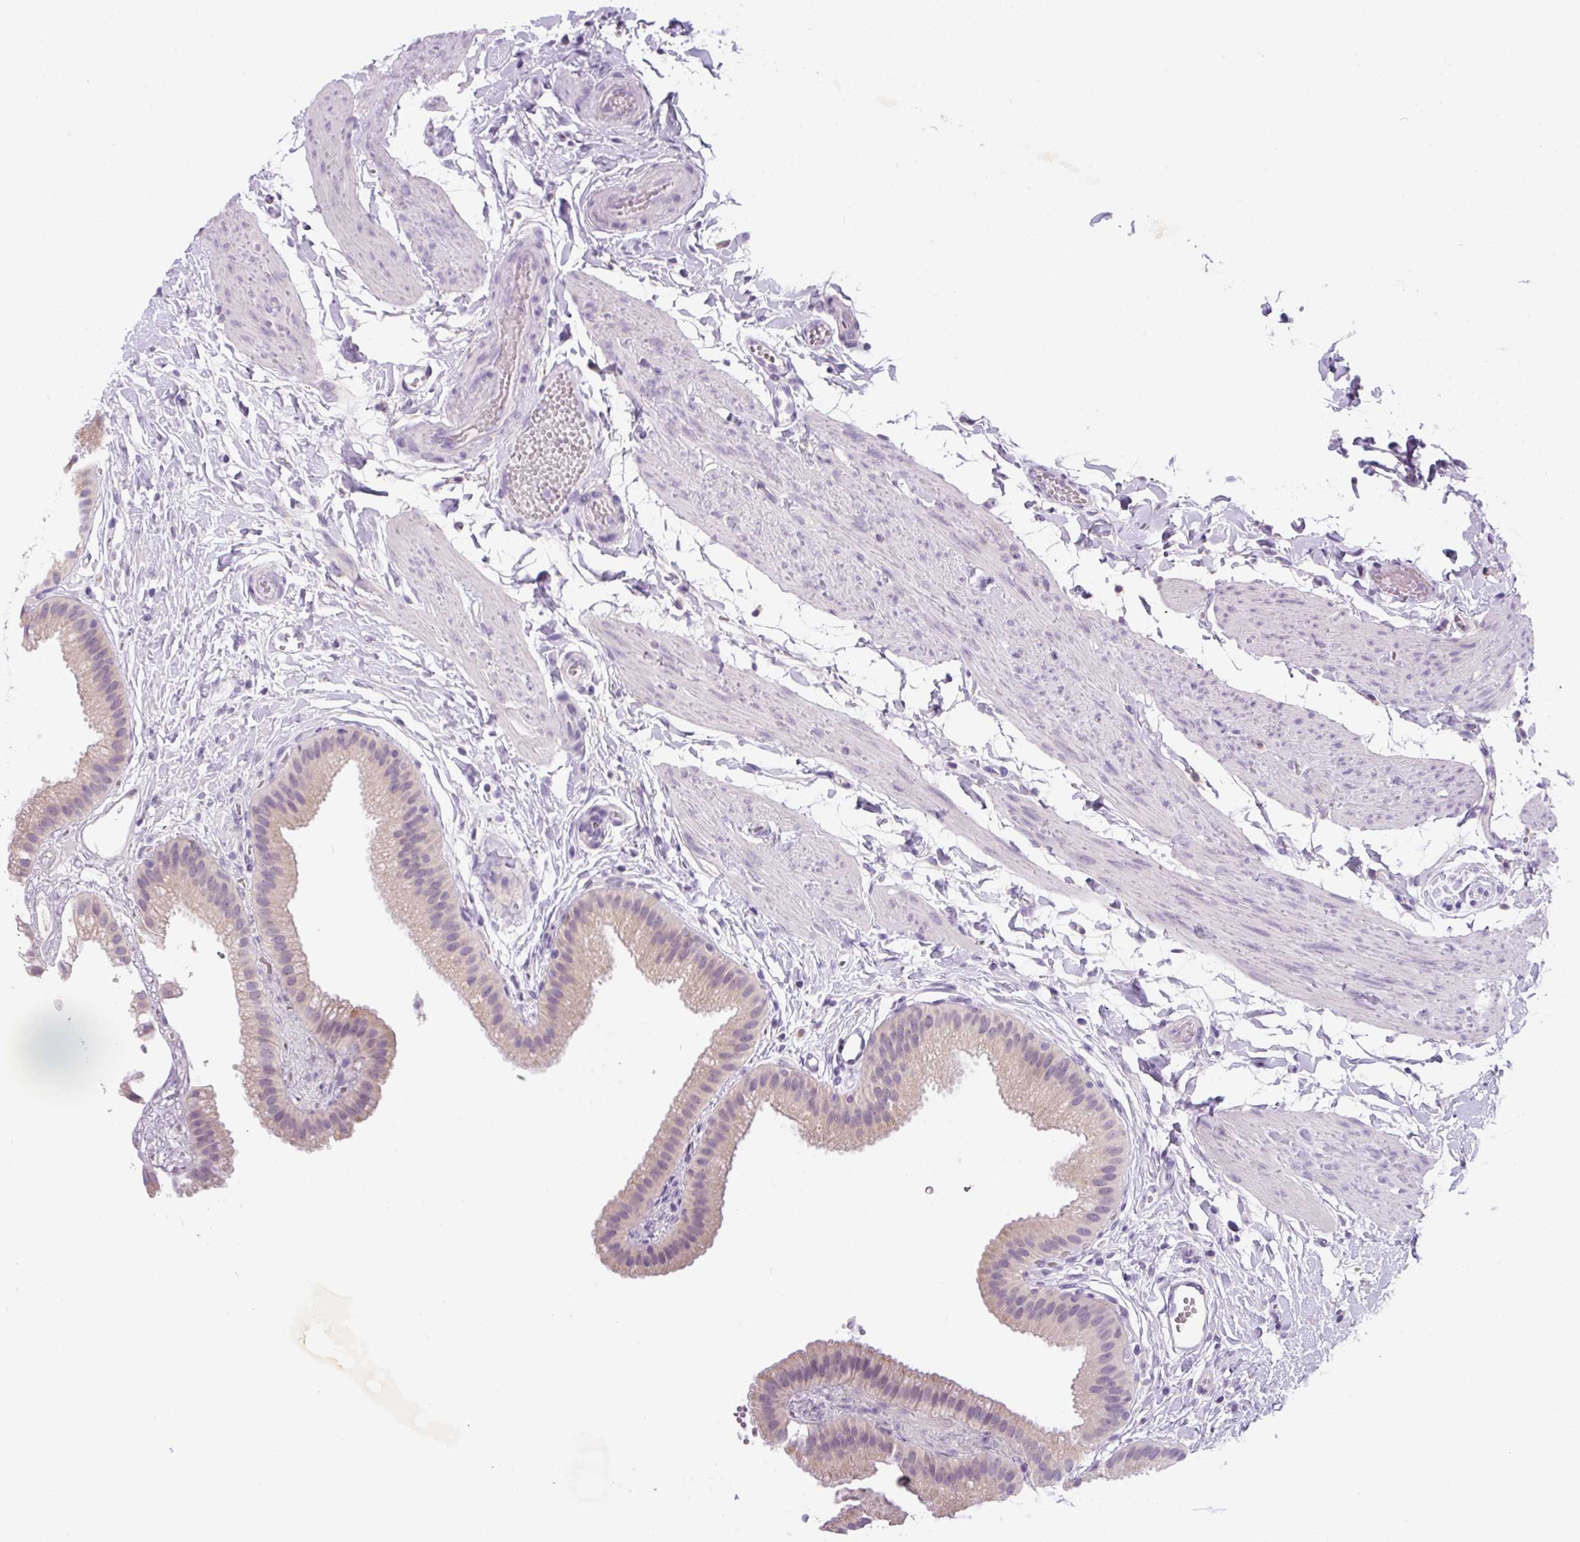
{"staining": {"intensity": "negative", "quantity": "none", "location": "none"}, "tissue": "gallbladder", "cell_type": "Glandular cells", "image_type": "normal", "snomed": [{"axis": "morphology", "description": "Normal tissue, NOS"}, {"axis": "topography", "description": "Gallbladder"}], "caption": "Immunohistochemistry histopathology image of benign gallbladder stained for a protein (brown), which shows no positivity in glandular cells.", "gene": "FZD5", "patient": {"sex": "female", "age": 63}}